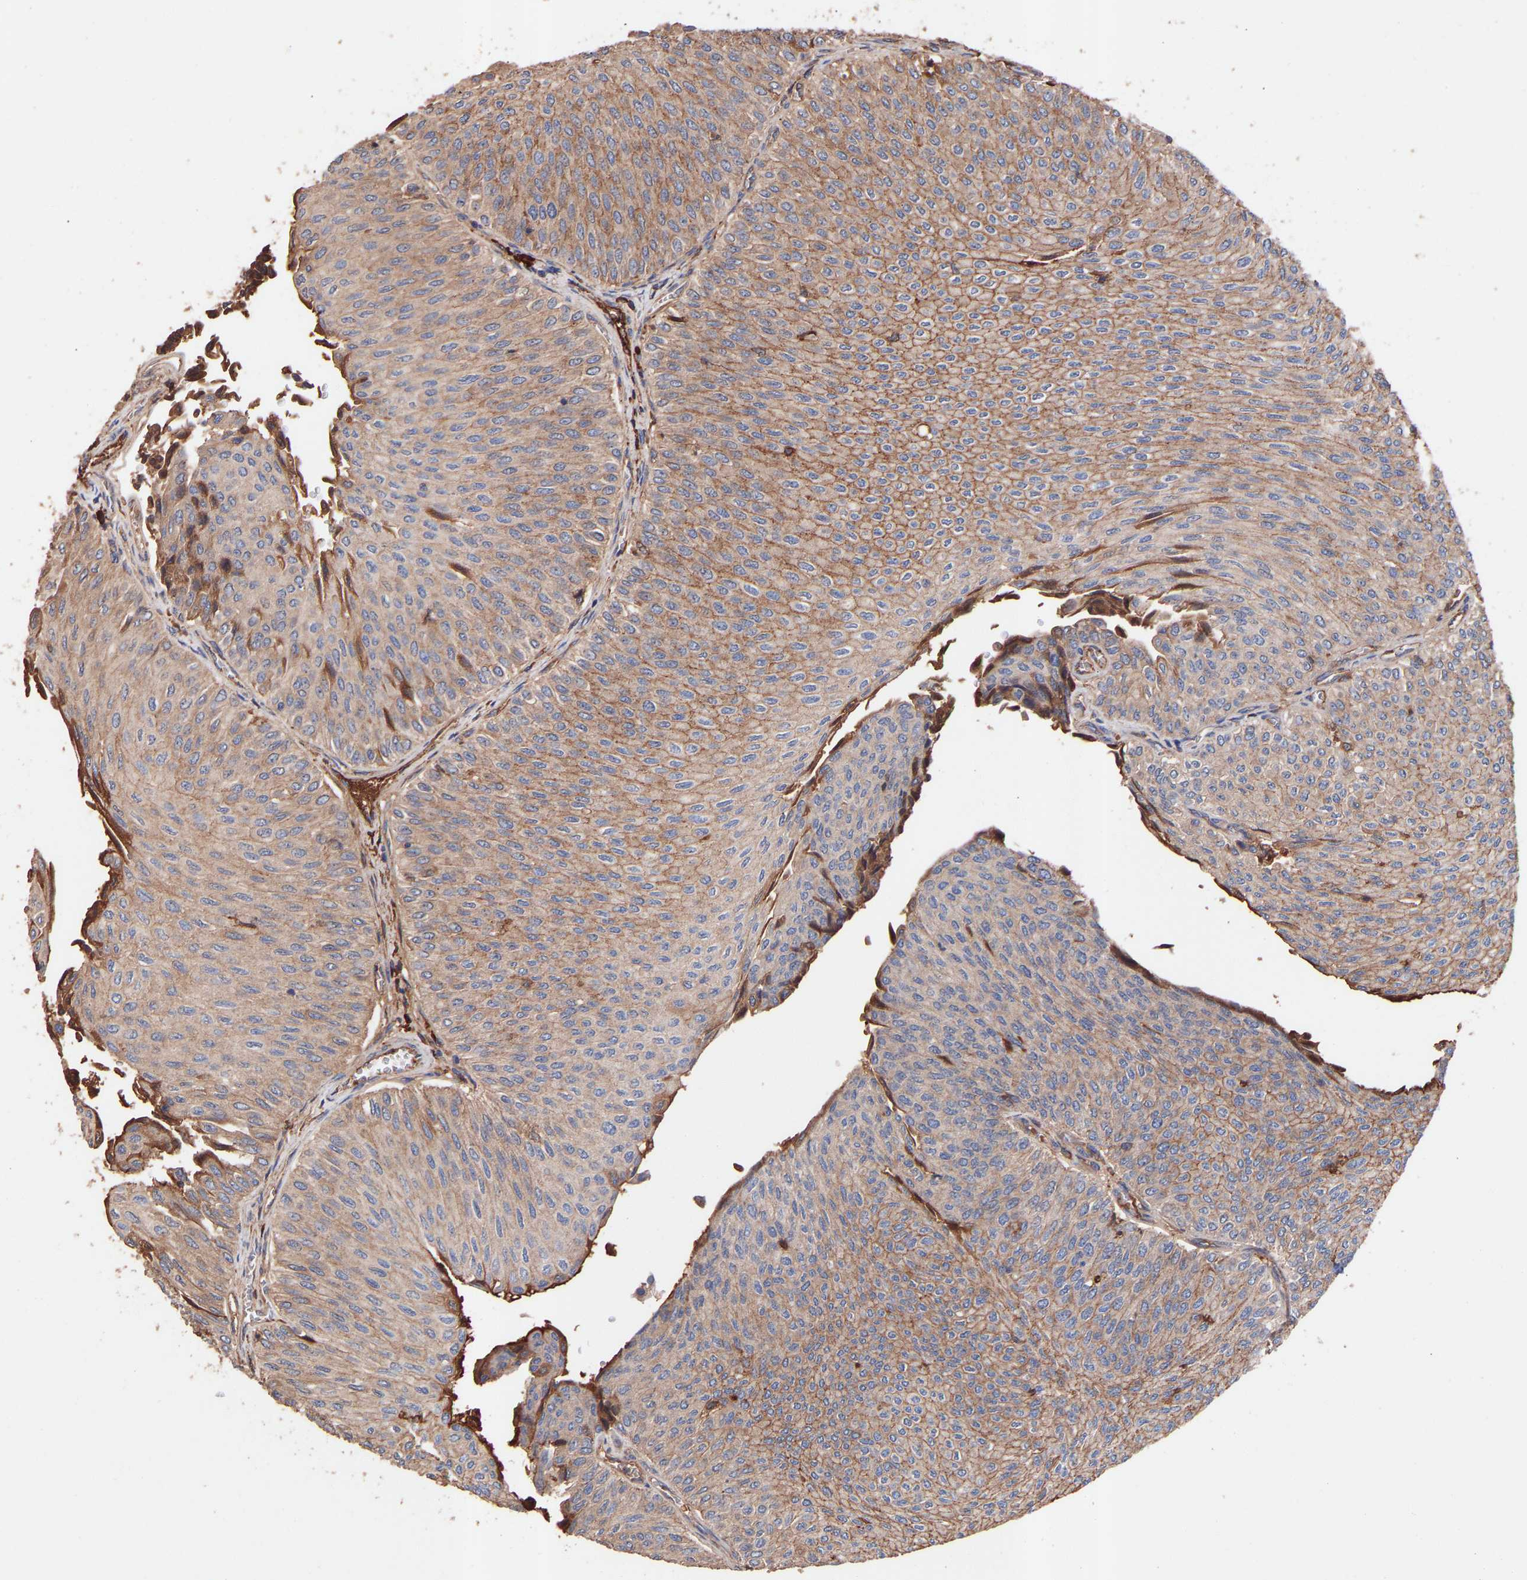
{"staining": {"intensity": "moderate", "quantity": ">75%", "location": "cytoplasmic/membranous"}, "tissue": "urothelial cancer", "cell_type": "Tumor cells", "image_type": "cancer", "snomed": [{"axis": "morphology", "description": "Urothelial carcinoma, Low grade"}, {"axis": "topography", "description": "Urinary bladder"}], "caption": "Immunohistochemistry photomicrograph of human low-grade urothelial carcinoma stained for a protein (brown), which shows medium levels of moderate cytoplasmic/membranous expression in approximately >75% of tumor cells.", "gene": "TMEM268", "patient": {"sex": "male", "age": 78}}